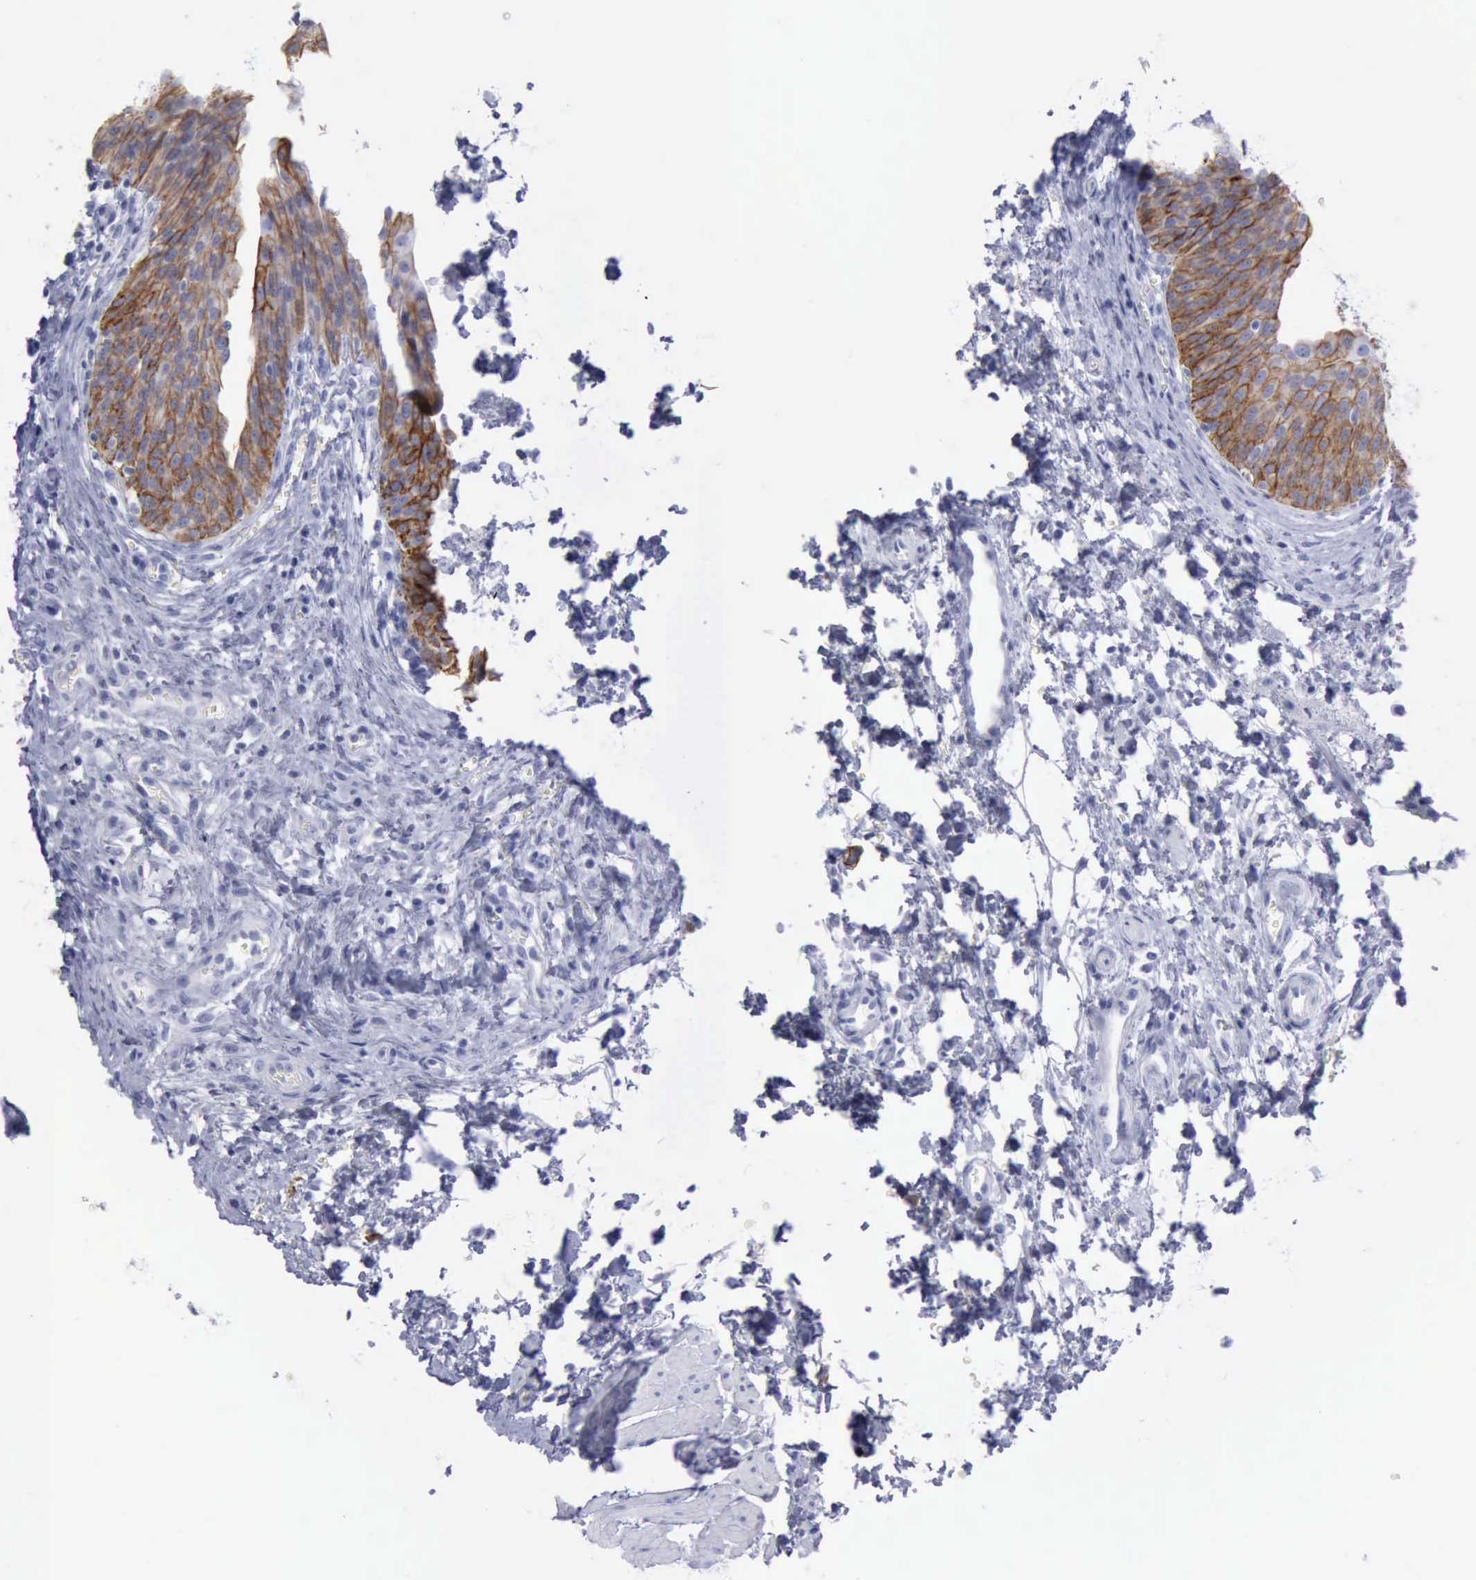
{"staining": {"intensity": "moderate", "quantity": ">75%", "location": "cytoplasmic/membranous"}, "tissue": "urinary bladder", "cell_type": "Urothelial cells", "image_type": "normal", "snomed": [{"axis": "morphology", "description": "Normal tissue, NOS"}, {"axis": "topography", "description": "Smooth muscle"}, {"axis": "topography", "description": "Urinary bladder"}], "caption": "High-power microscopy captured an immunohistochemistry micrograph of benign urinary bladder, revealing moderate cytoplasmic/membranous positivity in approximately >75% of urothelial cells. The staining was performed using DAB to visualize the protein expression in brown, while the nuclei were stained in blue with hematoxylin (Magnification: 20x).", "gene": "KRT13", "patient": {"sex": "male", "age": 35}}